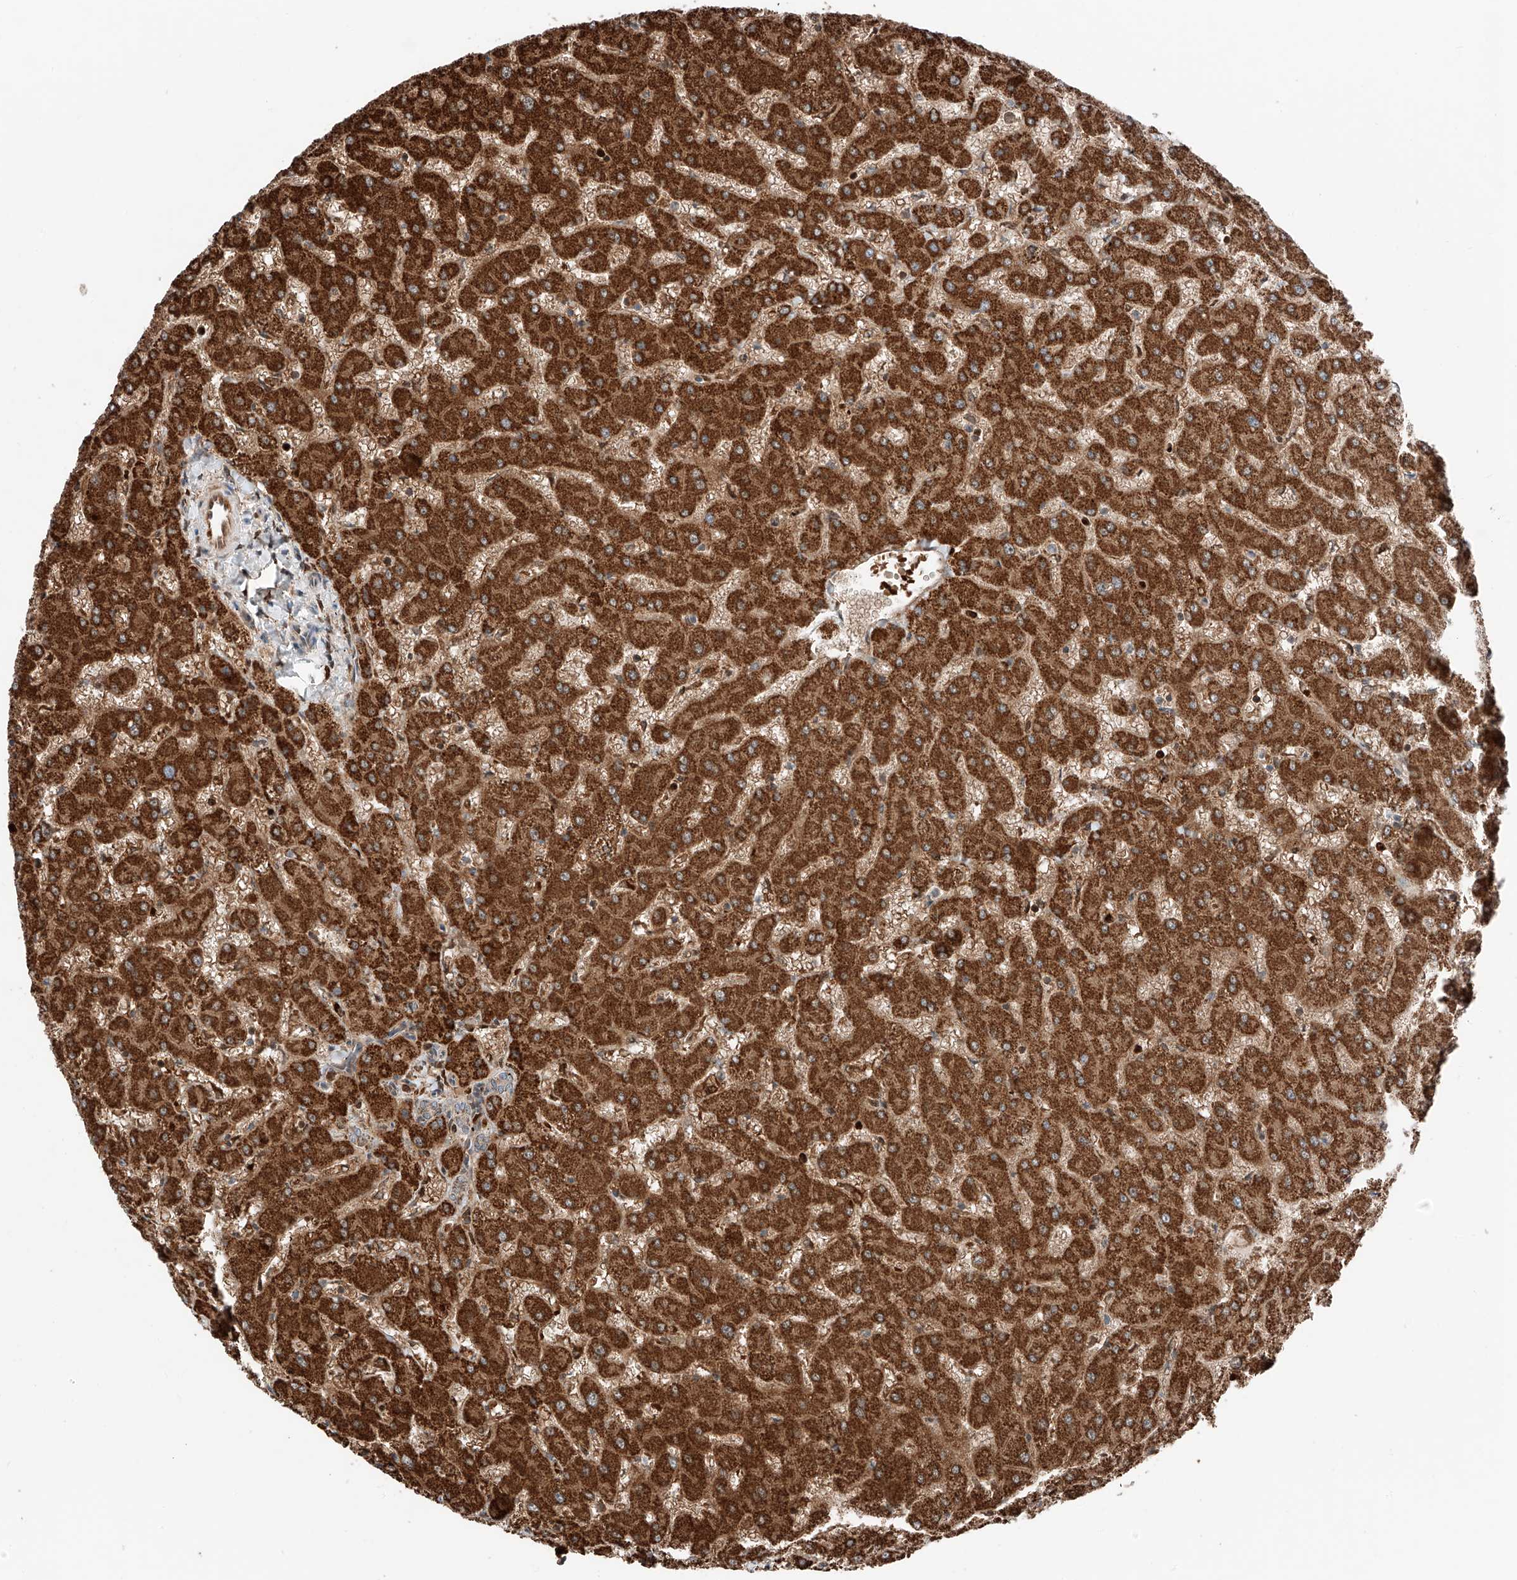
{"staining": {"intensity": "weak", "quantity": ">75%", "location": "cytoplasmic/membranous"}, "tissue": "liver", "cell_type": "Cholangiocytes", "image_type": "normal", "snomed": [{"axis": "morphology", "description": "Normal tissue, NOS"}, {"axis": "topography", "description": "Liver"}], "caption": "Immunohistochemistry (IHC) histopathology image of normal human liver stained for a protein (brown), which exhibits low levels of weak cytoplasmic/membranous positivity in about >75% of cholangiocytes.", "gene": "ZSCAN29", "patient": {"sex": "female", "age": 63}}